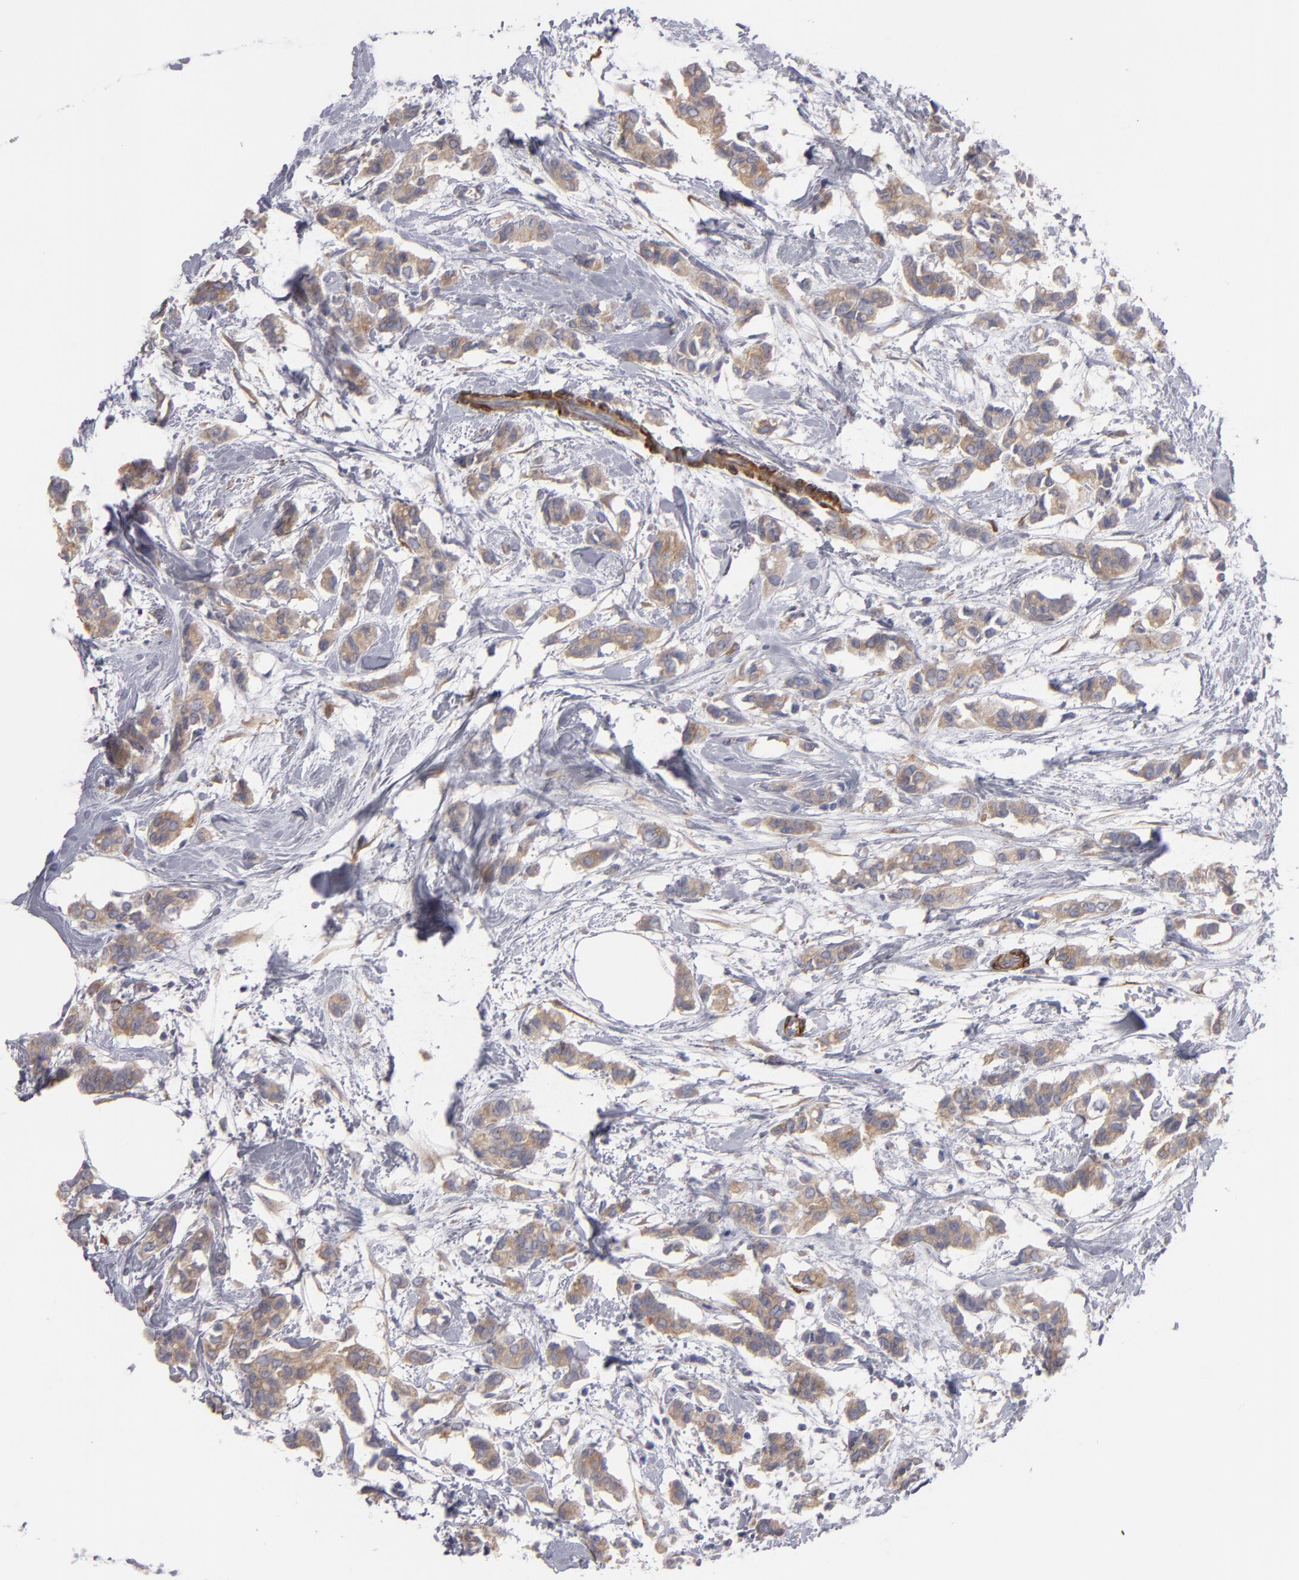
{"staining": {"intensity": "weak", "quantity": ">75%", "location": "cytoplasmic/membranous"}, "tissue": "breast cancer", "cell_type": "Tumor cells", "image_type": "cancer", "snomed": [{"axis": "morphology", "description": "Duct carcinoma"}, {"axis": "topography", "description": "Breast"}], "caption": "Human infiltrating ductal carcinoma (breast) stained for a protein (brown) shows weak cytoplasmic/membranous positive expression in approximately >75% of tumor cells.", "gene": "SLMAP", "patient": {"sex": "female", "age": 84}}